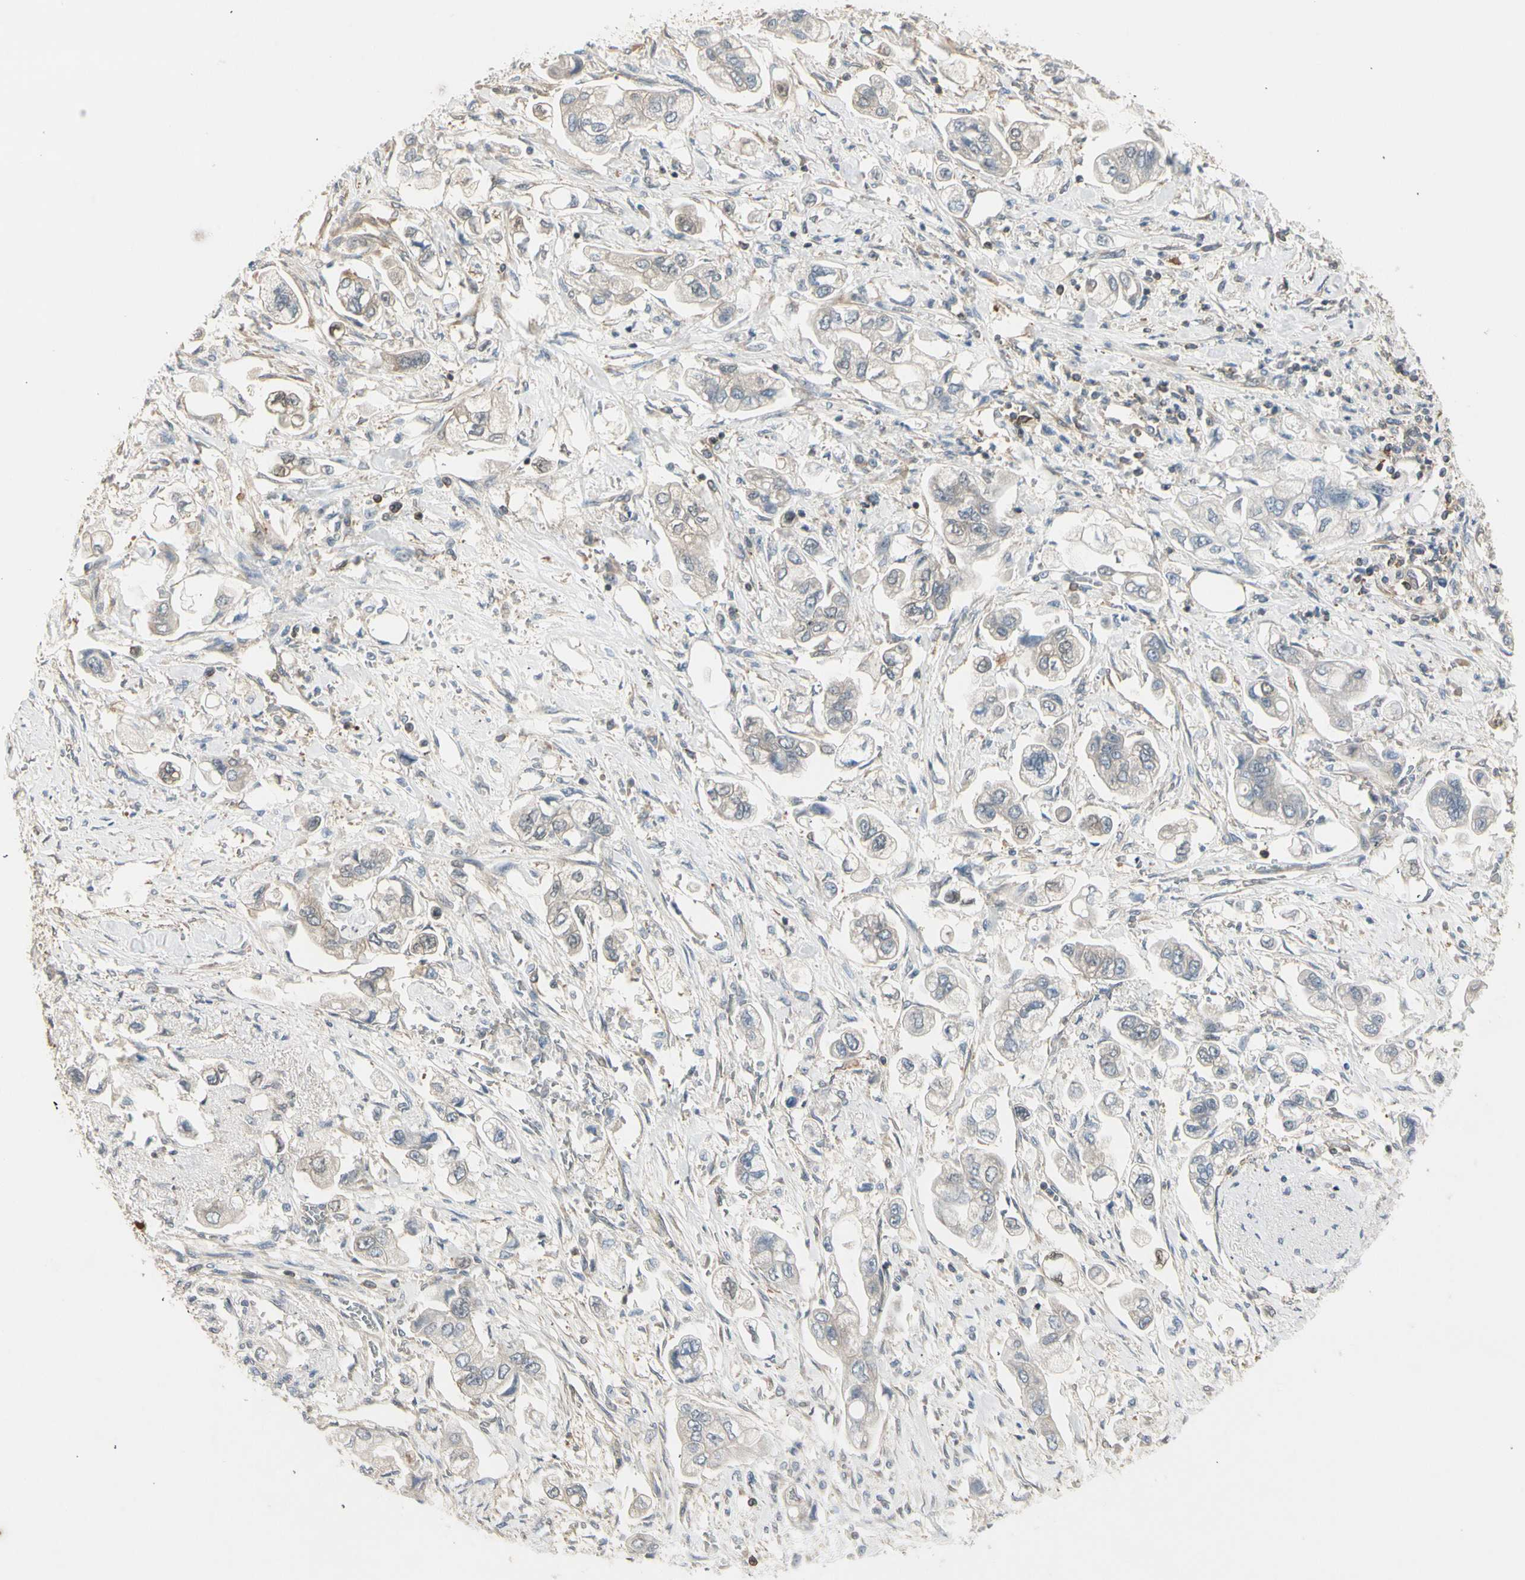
{"staining": {"intensity": "negative", "quantity": "none", "location": "none"}, "tissue": "stomach cancer", "cell_type": "Tumor cells", "image_type": "cancer", "snomed": [{"axis": "morphology", "description": "Adenocarcinoma, NOS"}, {"axis": "topography", "description": "Stomach"}], "caption": "This image is of stomach cancer stained with IHC to label a protein in brown with the nuclei are counter-stained blue. There is no positivity in tumor cells. (DAB (3,3'-diaminobenzidine) IHC with hematoxylin counter stain).", "gene": "OXSR1", "patient": {"sex": "male", "age": 62}}